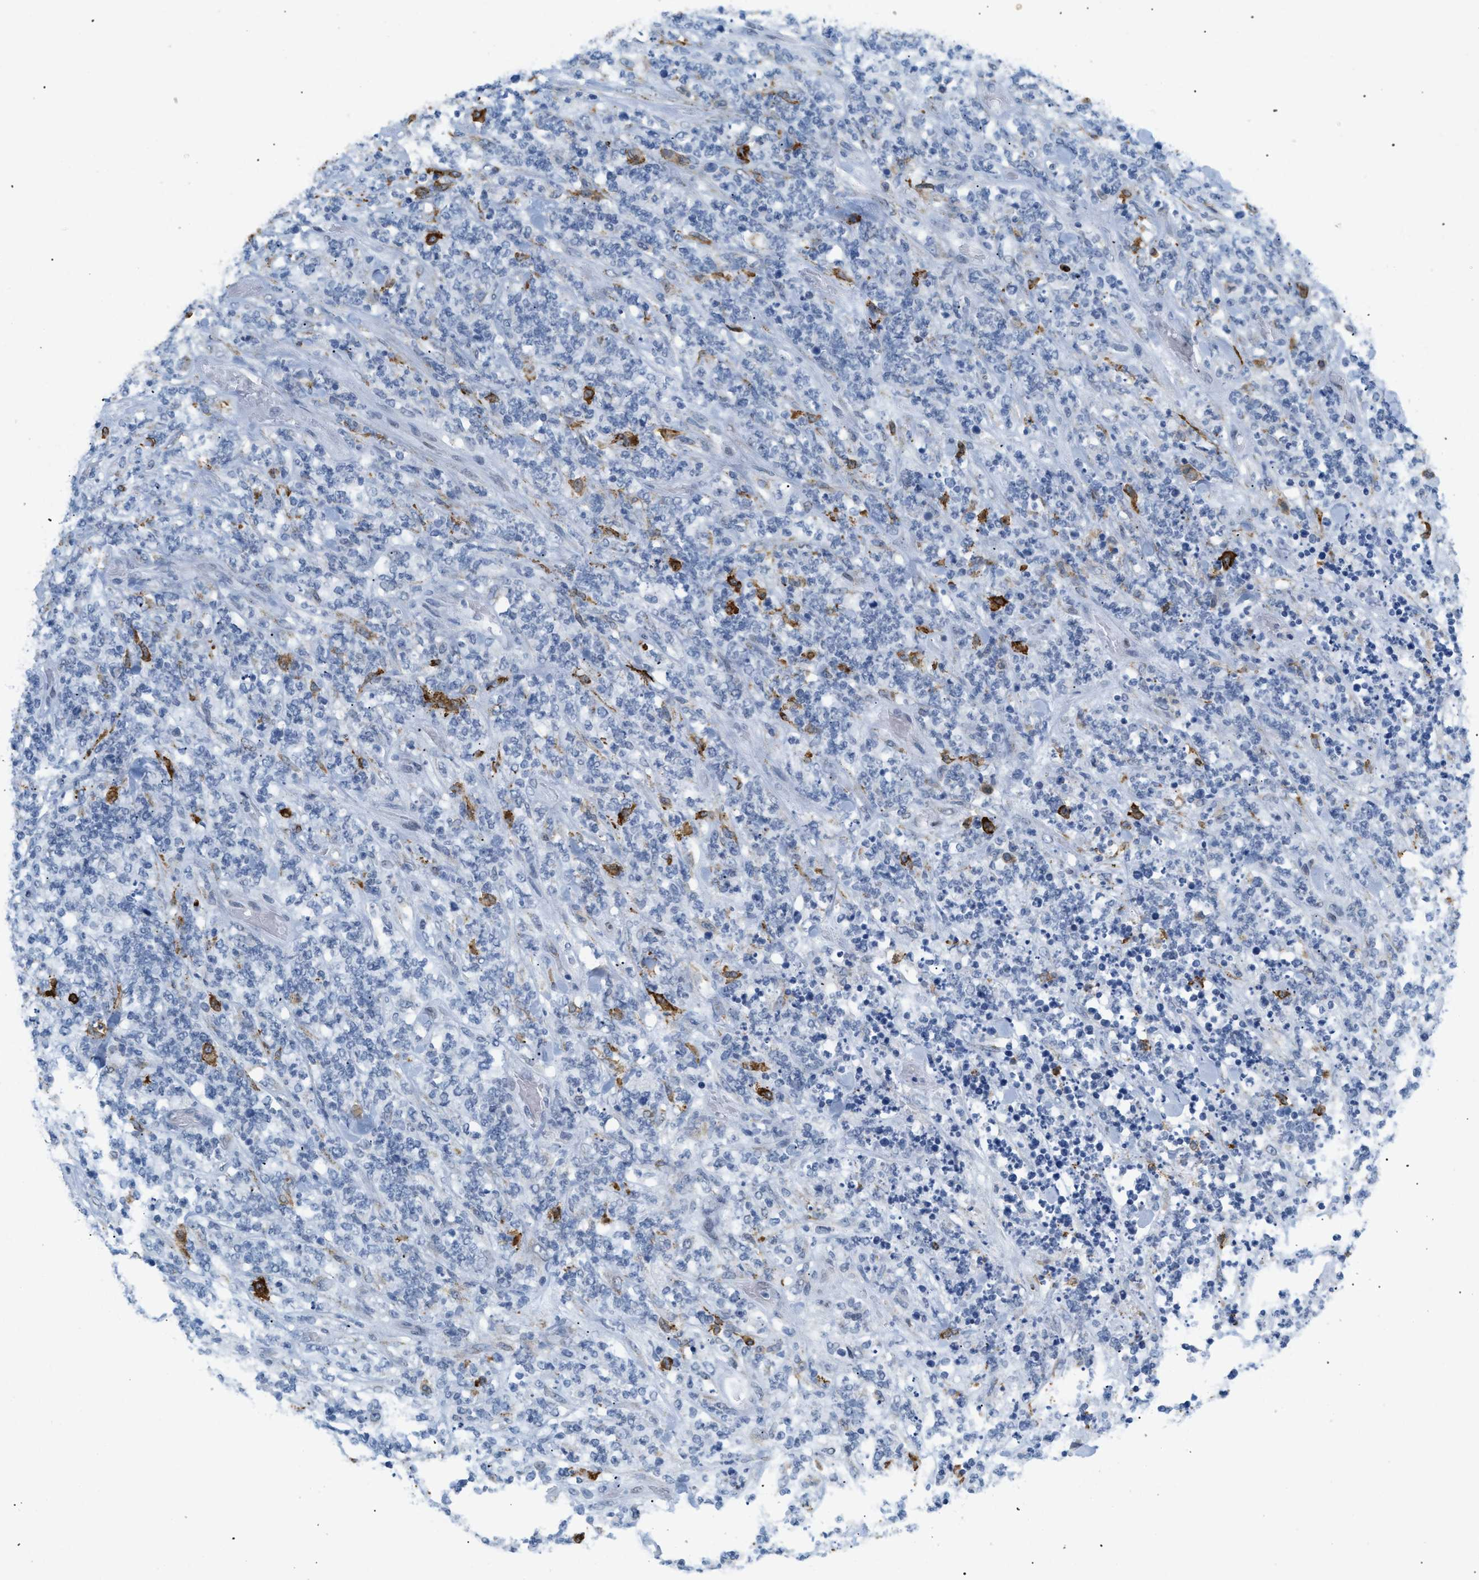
{"staining": {"intensity": "negative", "quantity": "none", "location": "none"}, "tissue": "lymphoma", "cell_type": "Tumor cells", "image_type": "cancer", "snomed": [{"axis": "morphology", "description": "Malignant lymphoma, non-Hodgkin's type, High grade"}, {"axis": "topography", "description": "Soft tissue"}], "caption": "Image shows no protein positivity in tumor cells of lymphoma tissue.", "gene": "TASOR", "patient": {"sex": "male", "age": 18}}